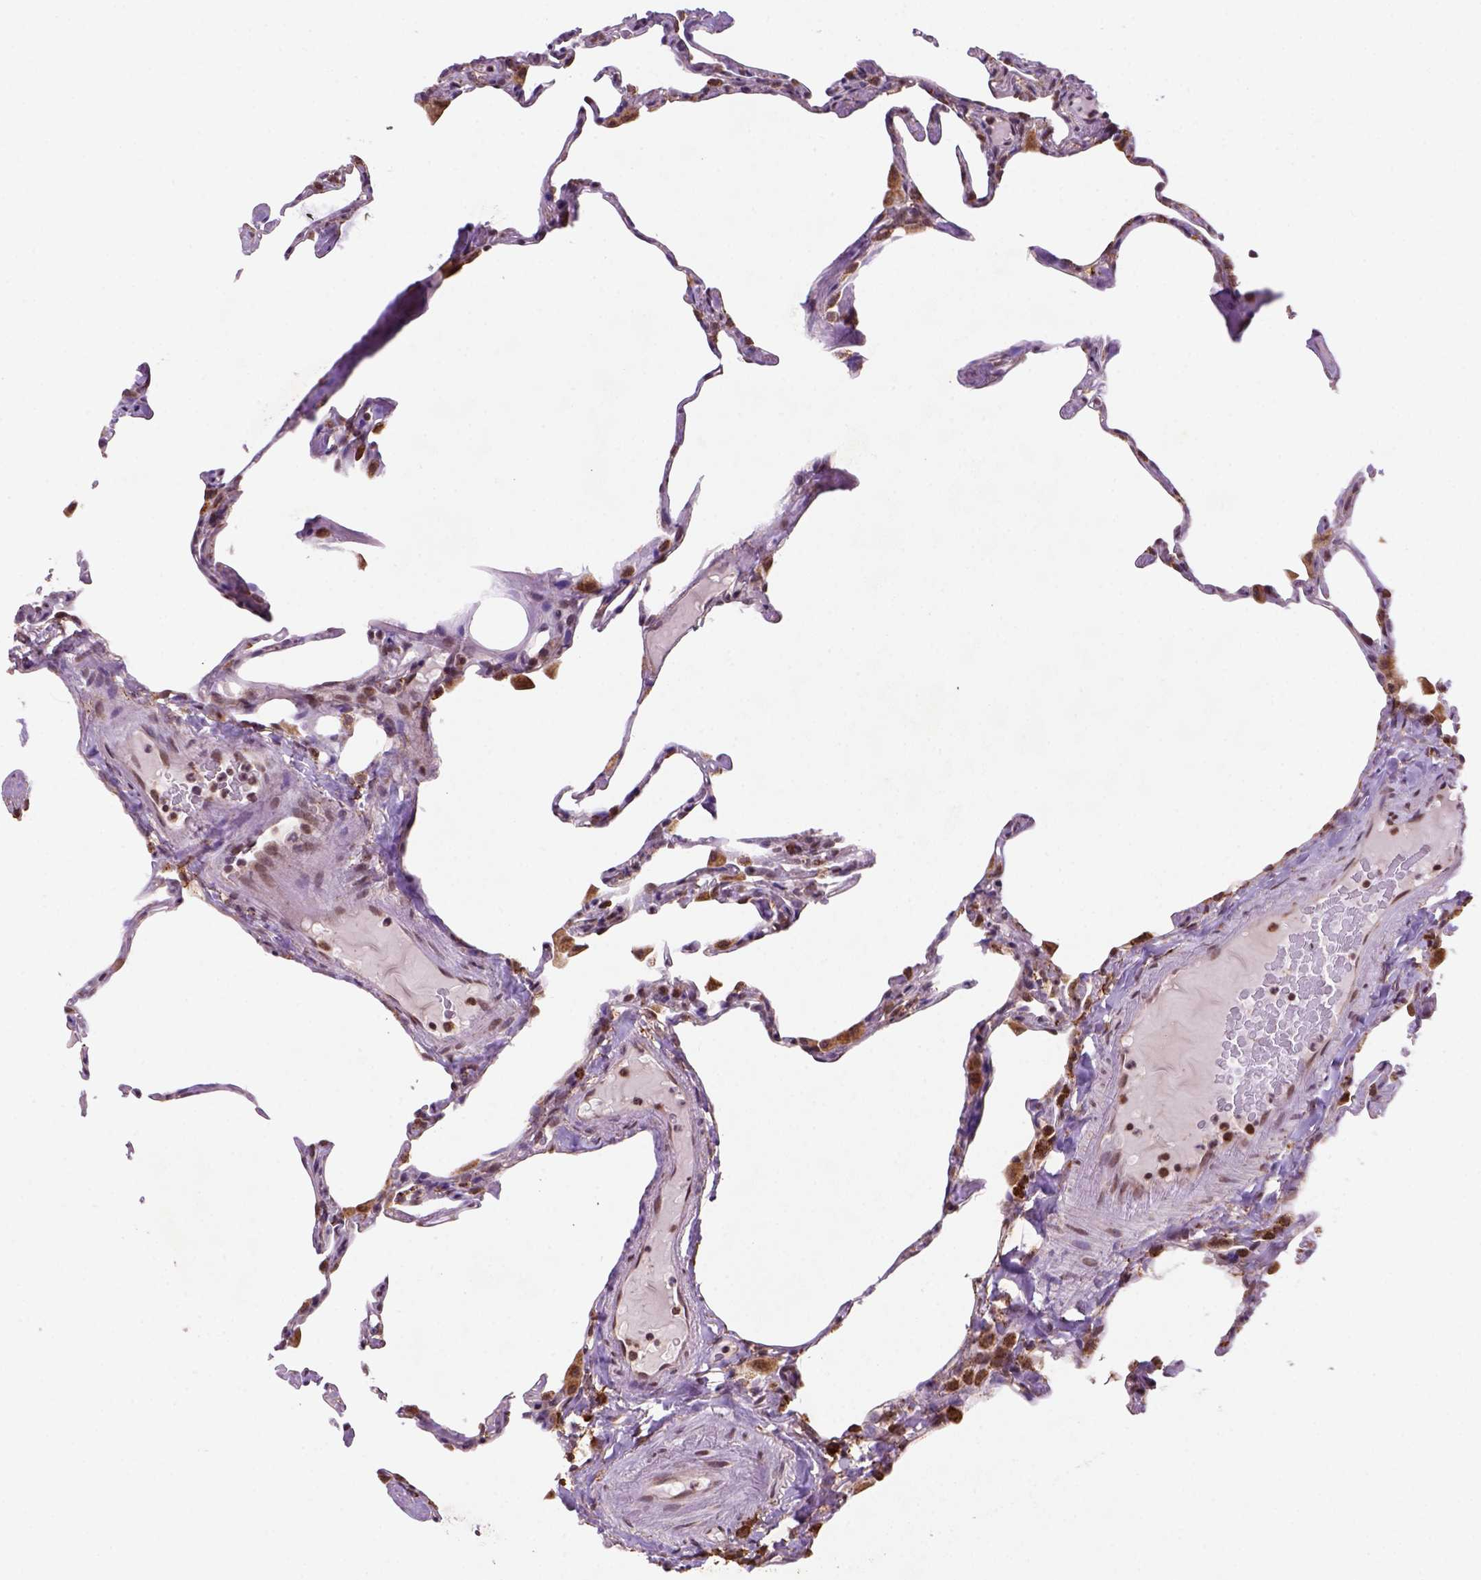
{"staining": {"intensity": "strong", "quantity": ">75%", "location": "cytoplasmic/membranous"}, "tissue": "lung", "cell_type": "Alveolar cells", "image_type": "normal", "snomed": [{"axis": "morphology", "description": "Normal tissue, NOS"}, {"axis": "topography", "description": "Lung"}], "caption": "This is an image of immunohistochemistry staining of benign lung, which shows strong staining in the cytoplasmic/membranous of alveolar cells.", "gene": "FZD7", "patient": {"sex": "male", "age": 65}}